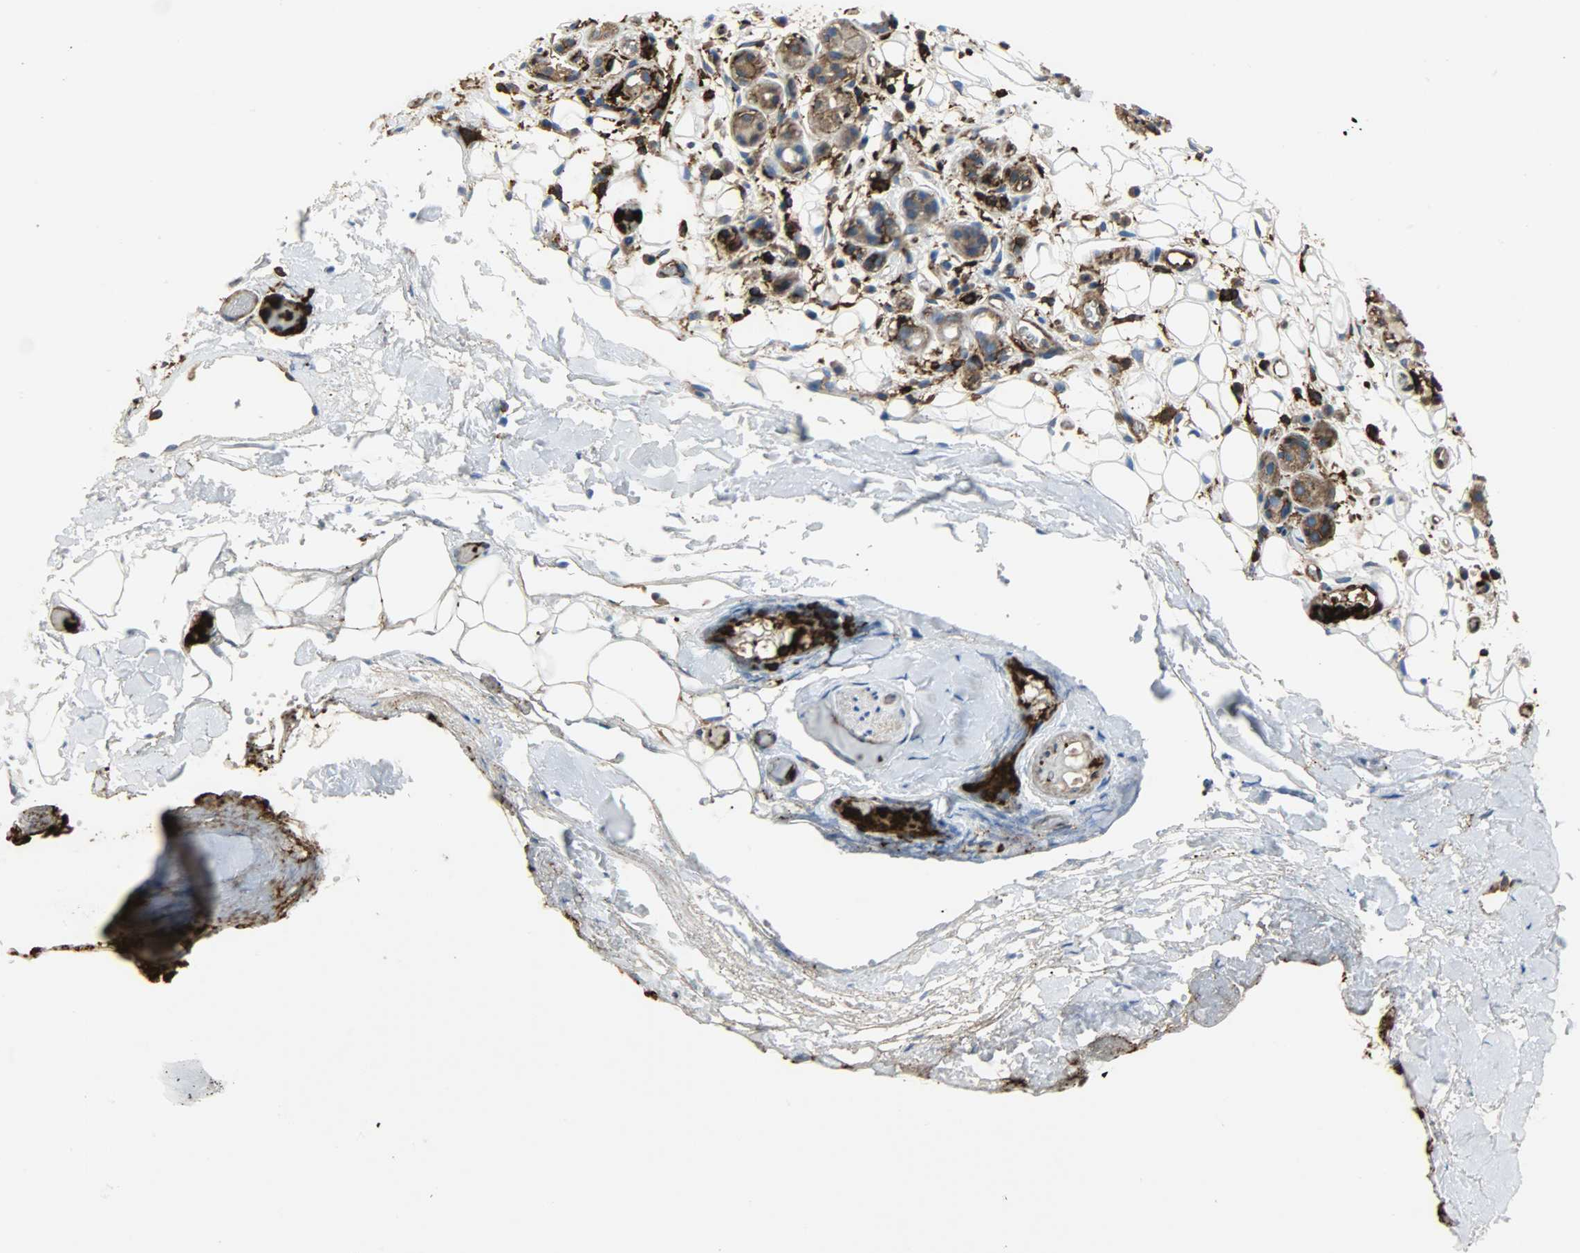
{"staining": {"intensity": "strong", "quantity": ">75%", "location": "cytoplasmic/membranous"}, "tissue": "salivary gland", "cell_type": "Glandular cells", "image_type": "normal", "snomed": [{"axis": "morphology", "description": "Normal tissue, NOS"}, {"axis": "topography", "description": "Salivary gland"}], "caption": "A high-resolution photomicrograph shows IHC staining of benign salivary gland, which demonstrates strong cytoplasmic/membranous expression in about >75% of glandular cells. (DAB (3,3'-diaminobenzidine) IHC, brown staining for protein, blue staining for nuclei).", "gene": "VASP", "patient": {"sex": "male", "age": 54}}